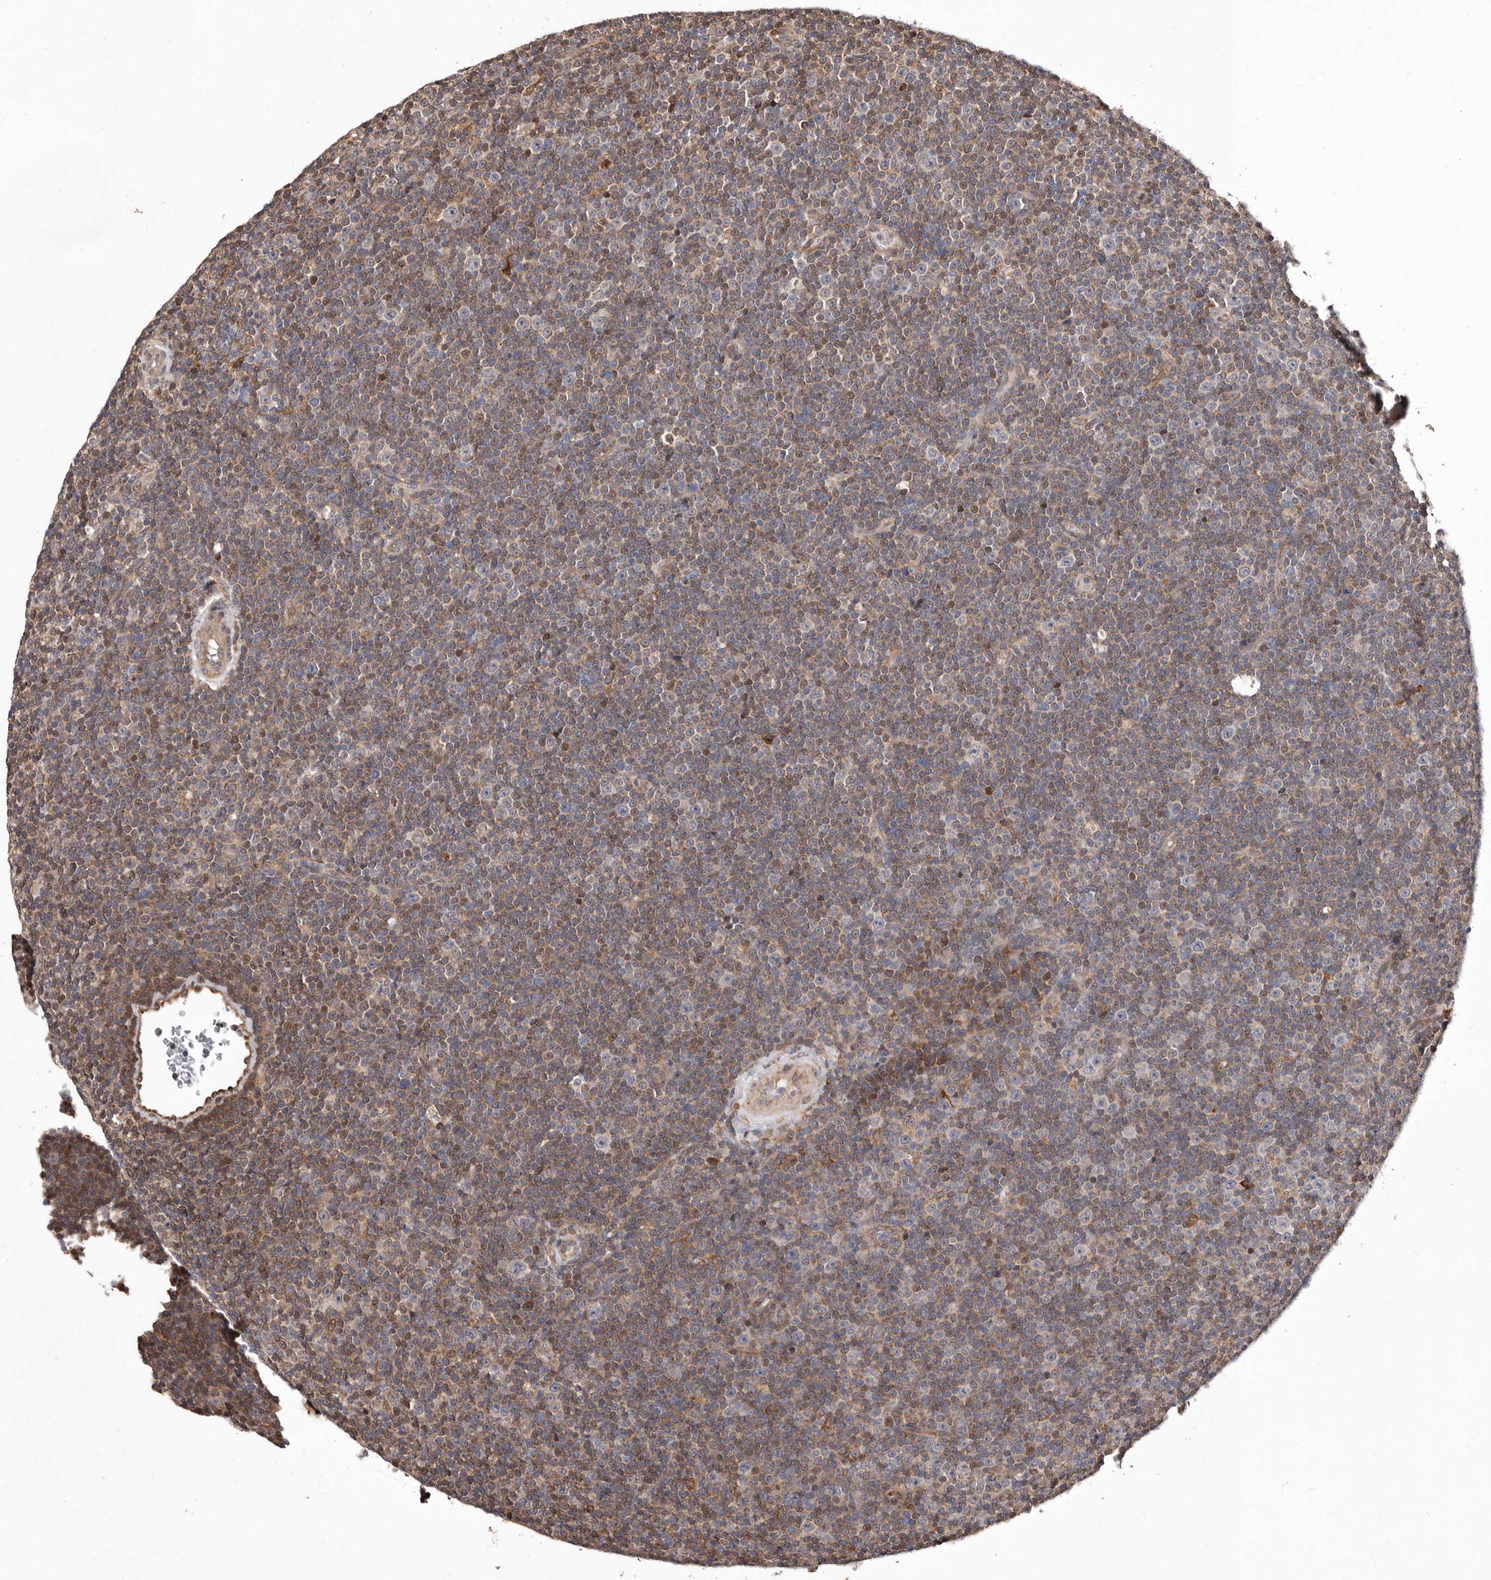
{"staining": {"intensity": "moderate", "quantity": "<25%", "location": "cytoplasmic/membranous"}, "tissue": "lymphoma", "cell_type": "Tumor cells", "image_type": "cancer", "snomed": [{"axis": "morphology", "description": "Malignant lymphoma, non-Hodgkin's type, Low grade"}, {"axis": "topography", "description": "Lymph node"}], "caption": "Immunohistochemical staining of malignant lymphoma, non-Hodgkin's type (low-grade) displays low levels of moderate cytoplasmic/membranous protein staining in approximately <25% of tumor cells.", "gene": "RRM2B", "patient": {"sex": "female", "age": 67}}